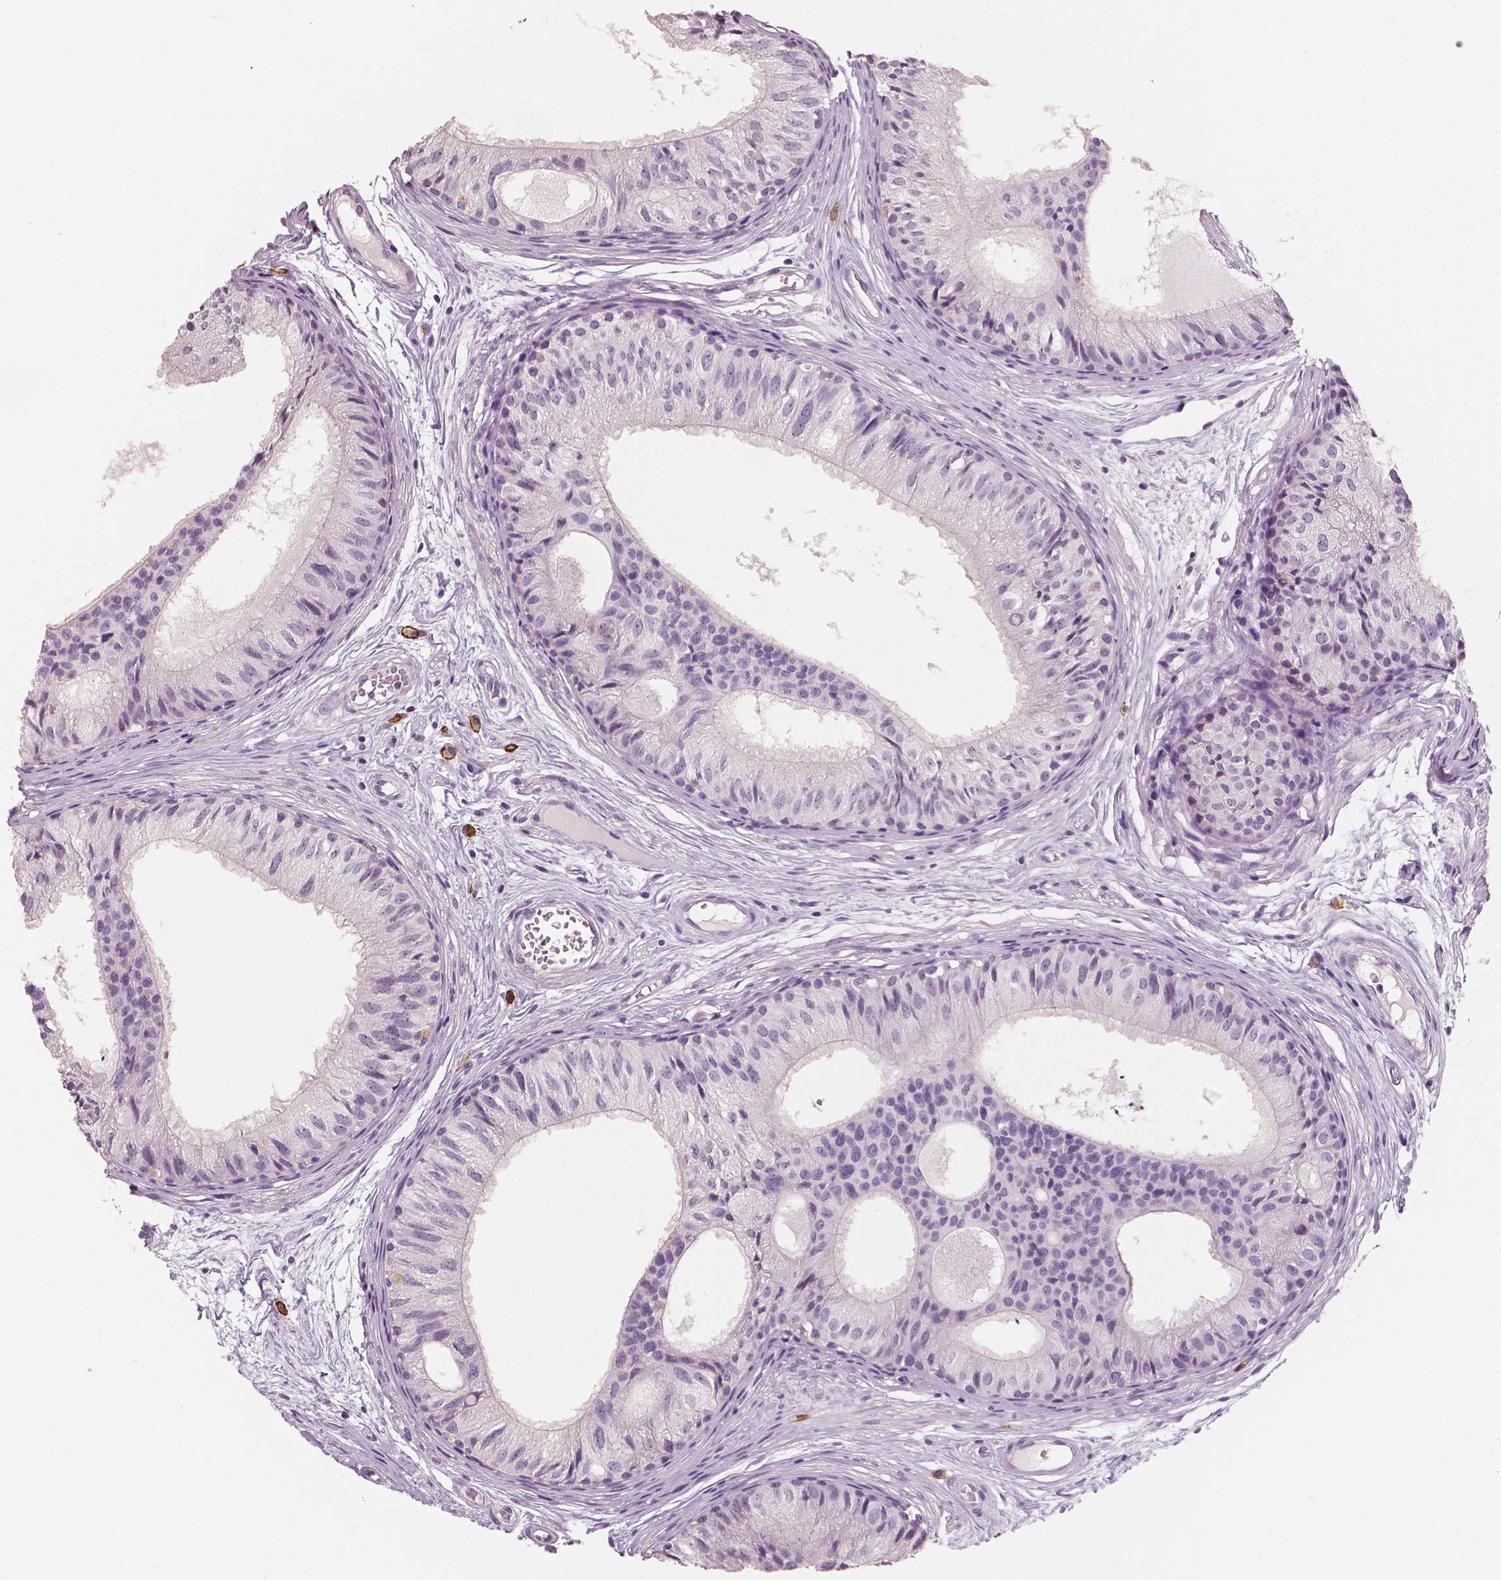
{"staining": {"intensity": "negative", "quantity": "none", "location": "none"}, "tissue": "epididymis", "cell_type": "Glandular cells", "image_type": "normal", "snomed": [{"axis": "morphology", "description": "Normal tissue, NOS"}, {"axis": "topography", "description": "Epididymis"}], "caption": "A high-resolution histopathology image shows IHC staining of normal epididymis, which exhibits no significant expression in glandular cells. Brightfield microscopy of immunohistochemistry stained with DAB (brown) and hematoxylin (blue), captured at high magnification.", "gene": "KIT", "patient": {"sex": "male", "age": 25}}